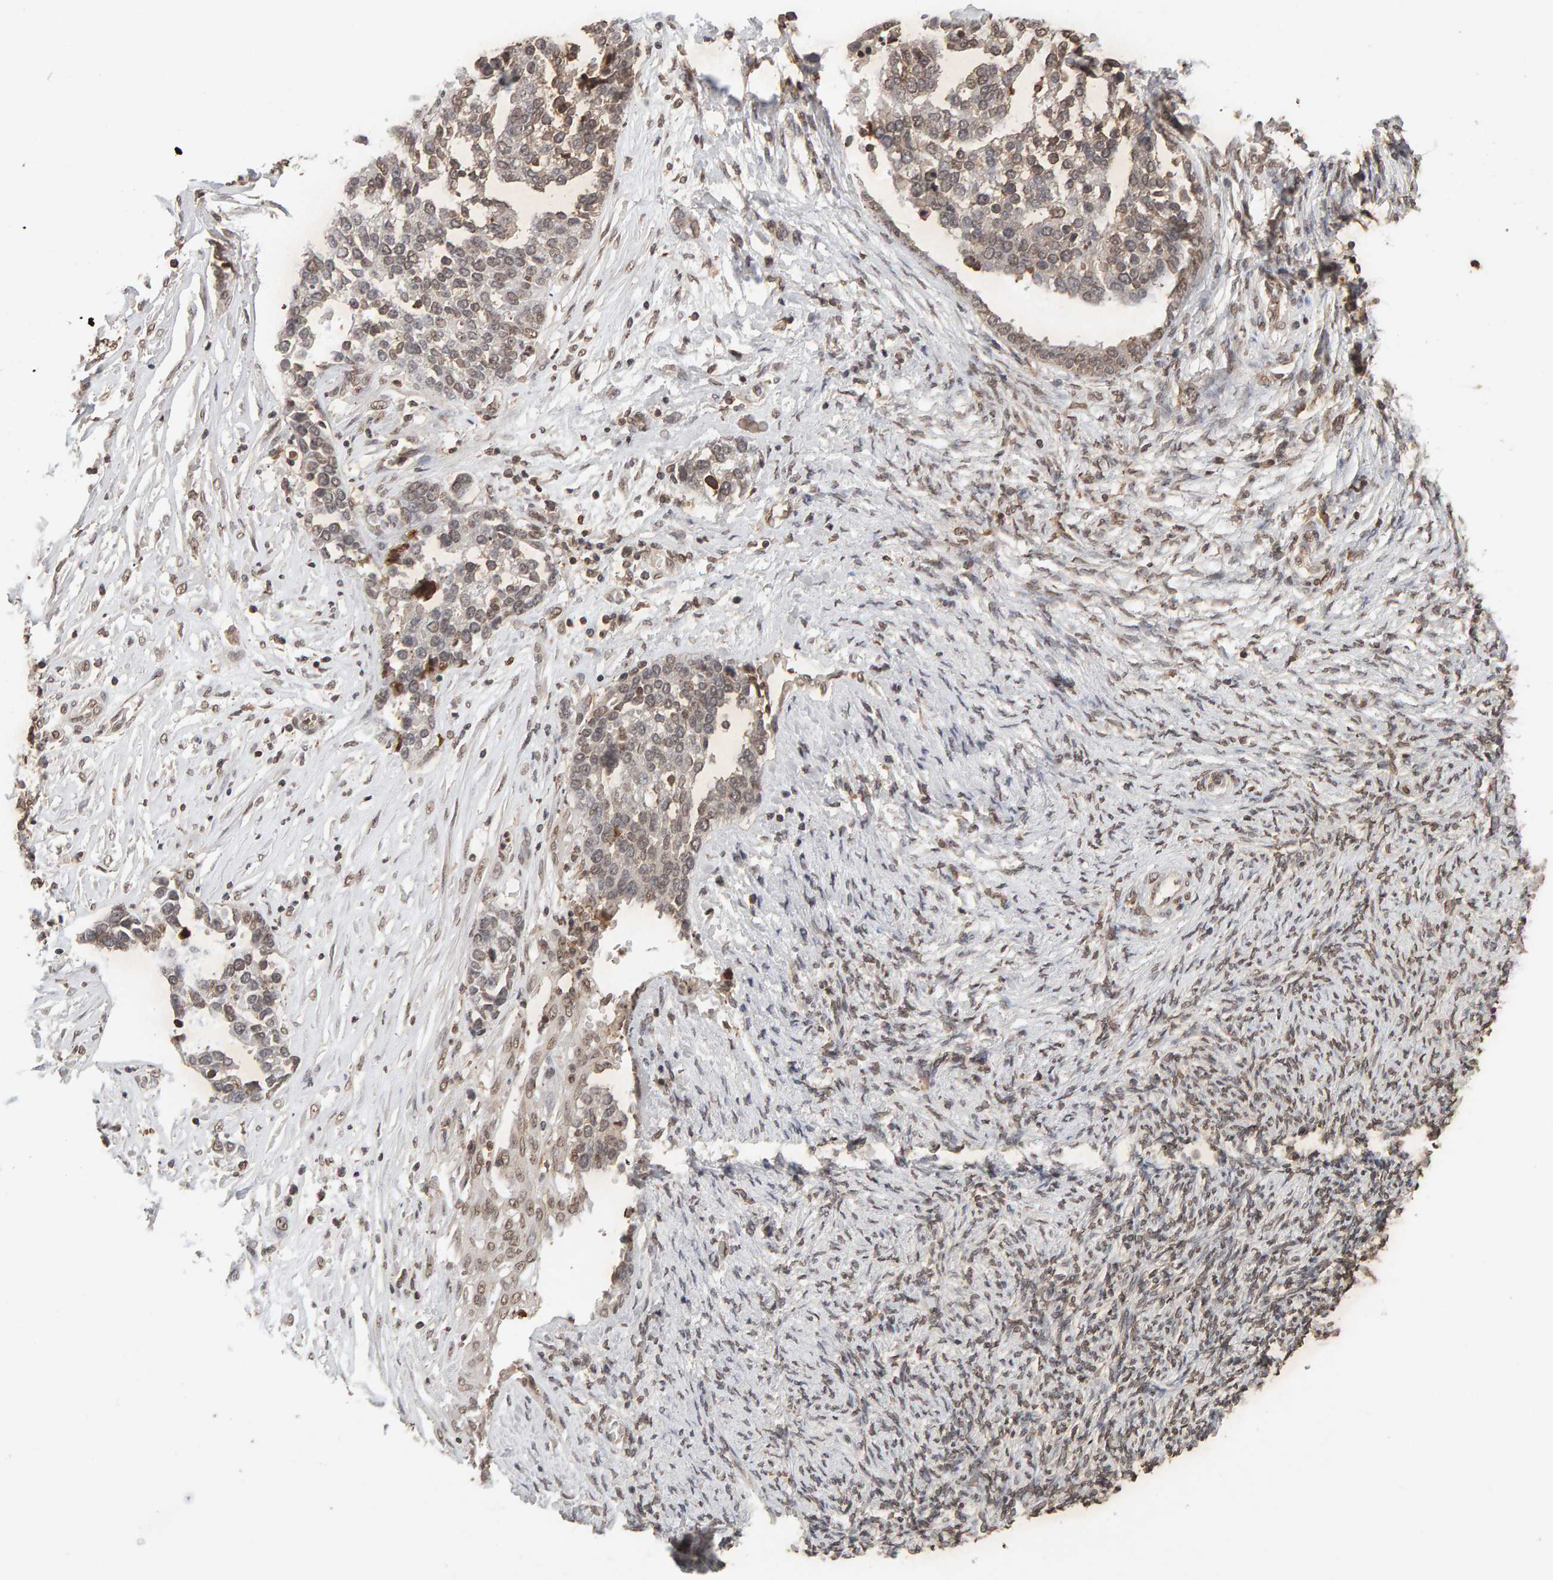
{"staining": {"intensity": "weak", "quantity": ">75%", "location": "nuclear"}, "tissue": "ovarian cancer", "cell_type": "Tumor cells", "image_type": "cancer", "snomed": [{"axis": "morphology", "description": "Cystadenocarcinoma, serous, NOS"}, {"axis": "topography", "description": "Ovary"}], "caption": "Ovarian cancer (serous cystadenocarcinoma) stained for a protein reveals weak nuclear positivity in tumor cells. (Brightfield microscopy of DAB IHC at high magnification).", "gene": "DNAJB5", "patient": {"sex": "female", "age": 44}}